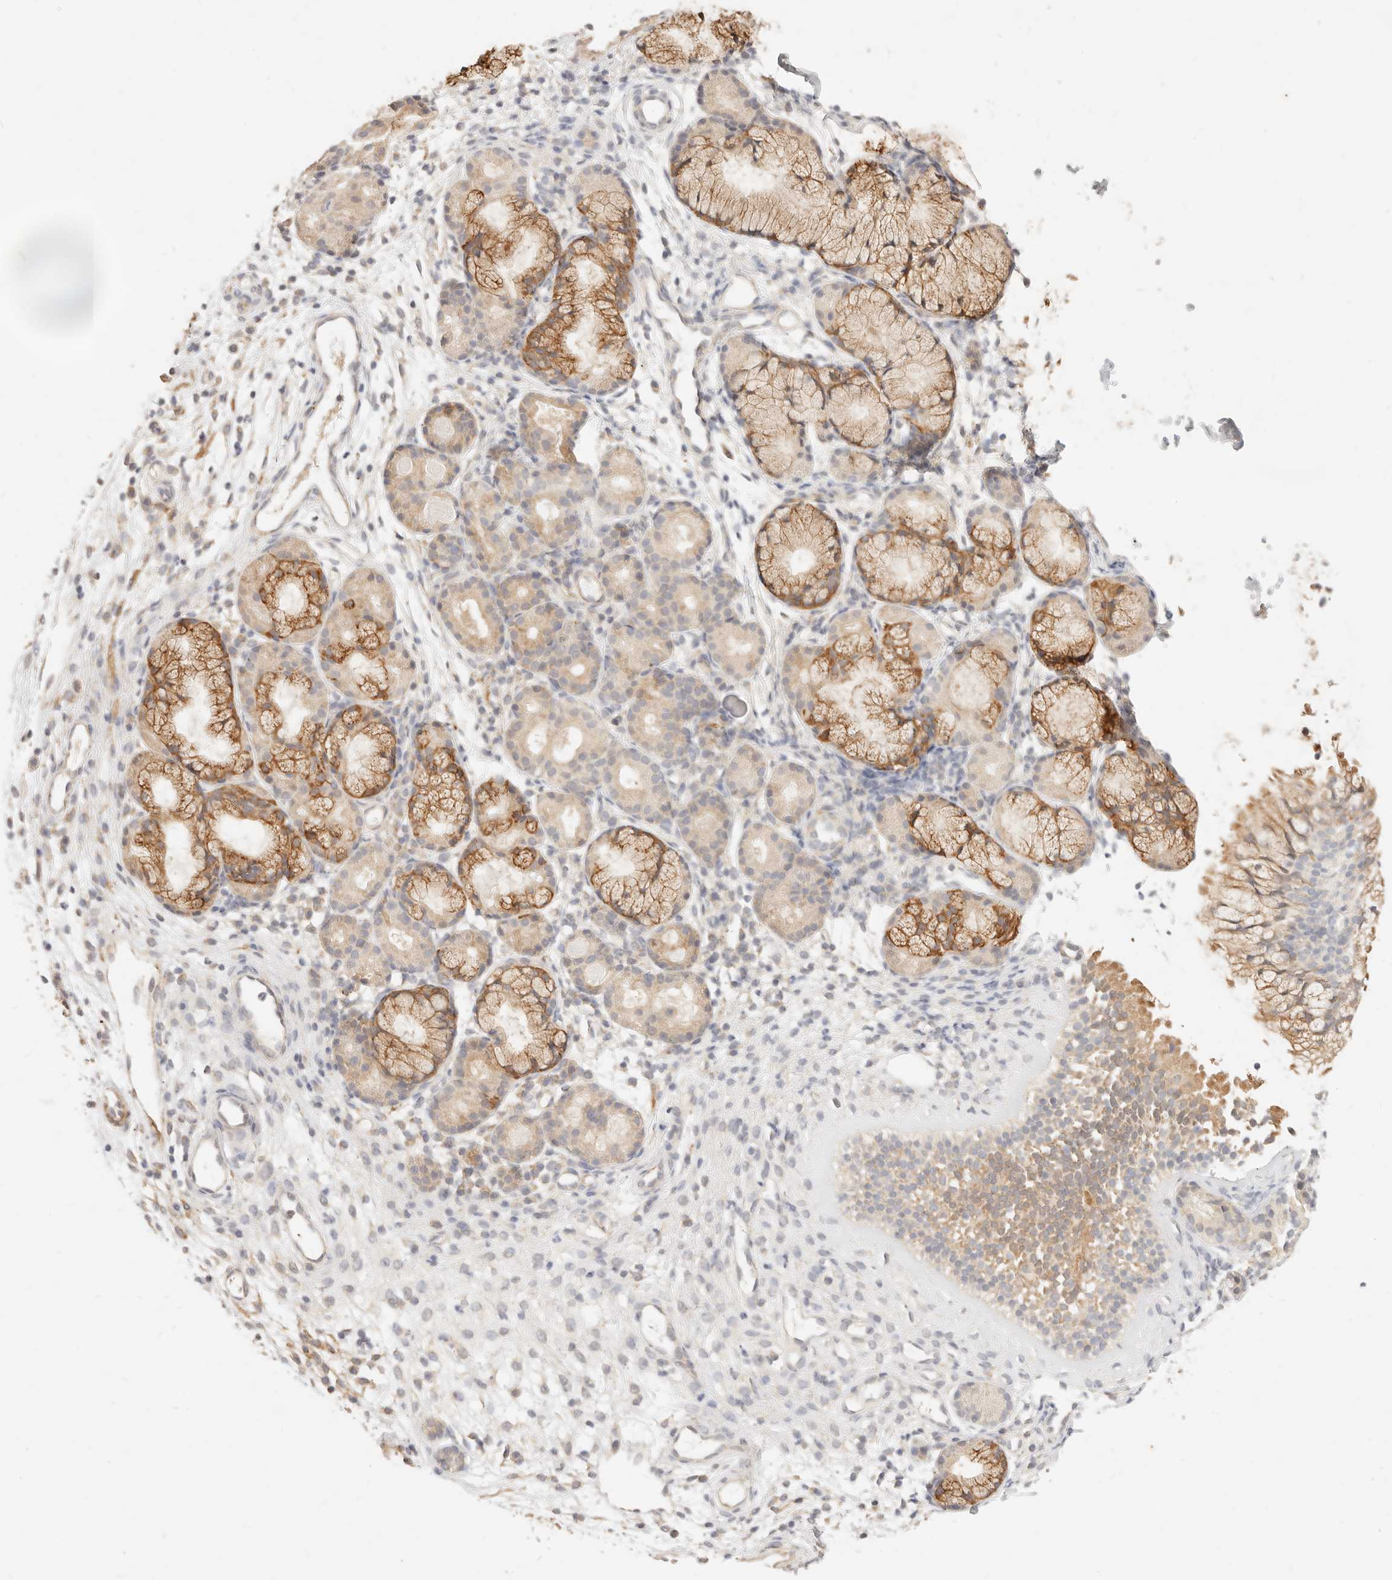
{"staining": {"intensity": "moderate", "quantity": ">75%", "location": "cytoplasmic/membranous"}, "tissue": "nasopharynx", "cell_type": "Respiratory epithelial cells", "image_type": "normal", "snomed": [{"axis": "morphology", "description": "Normal tissue, NOS"}, {"axis": "morphology", "description": "Inflammation, NOS"}, {"axis": "topography", "description": "Nasopharynx"}], "caption": "This image reveals IHC staining of unremarkable human nasopharynx, with medium moderate cytoplasmic/membranous staining in about >75% of respiratory epithelial cells.", "gene": "RUBCNL", "patient": {"sex": "female", "age": 19}}